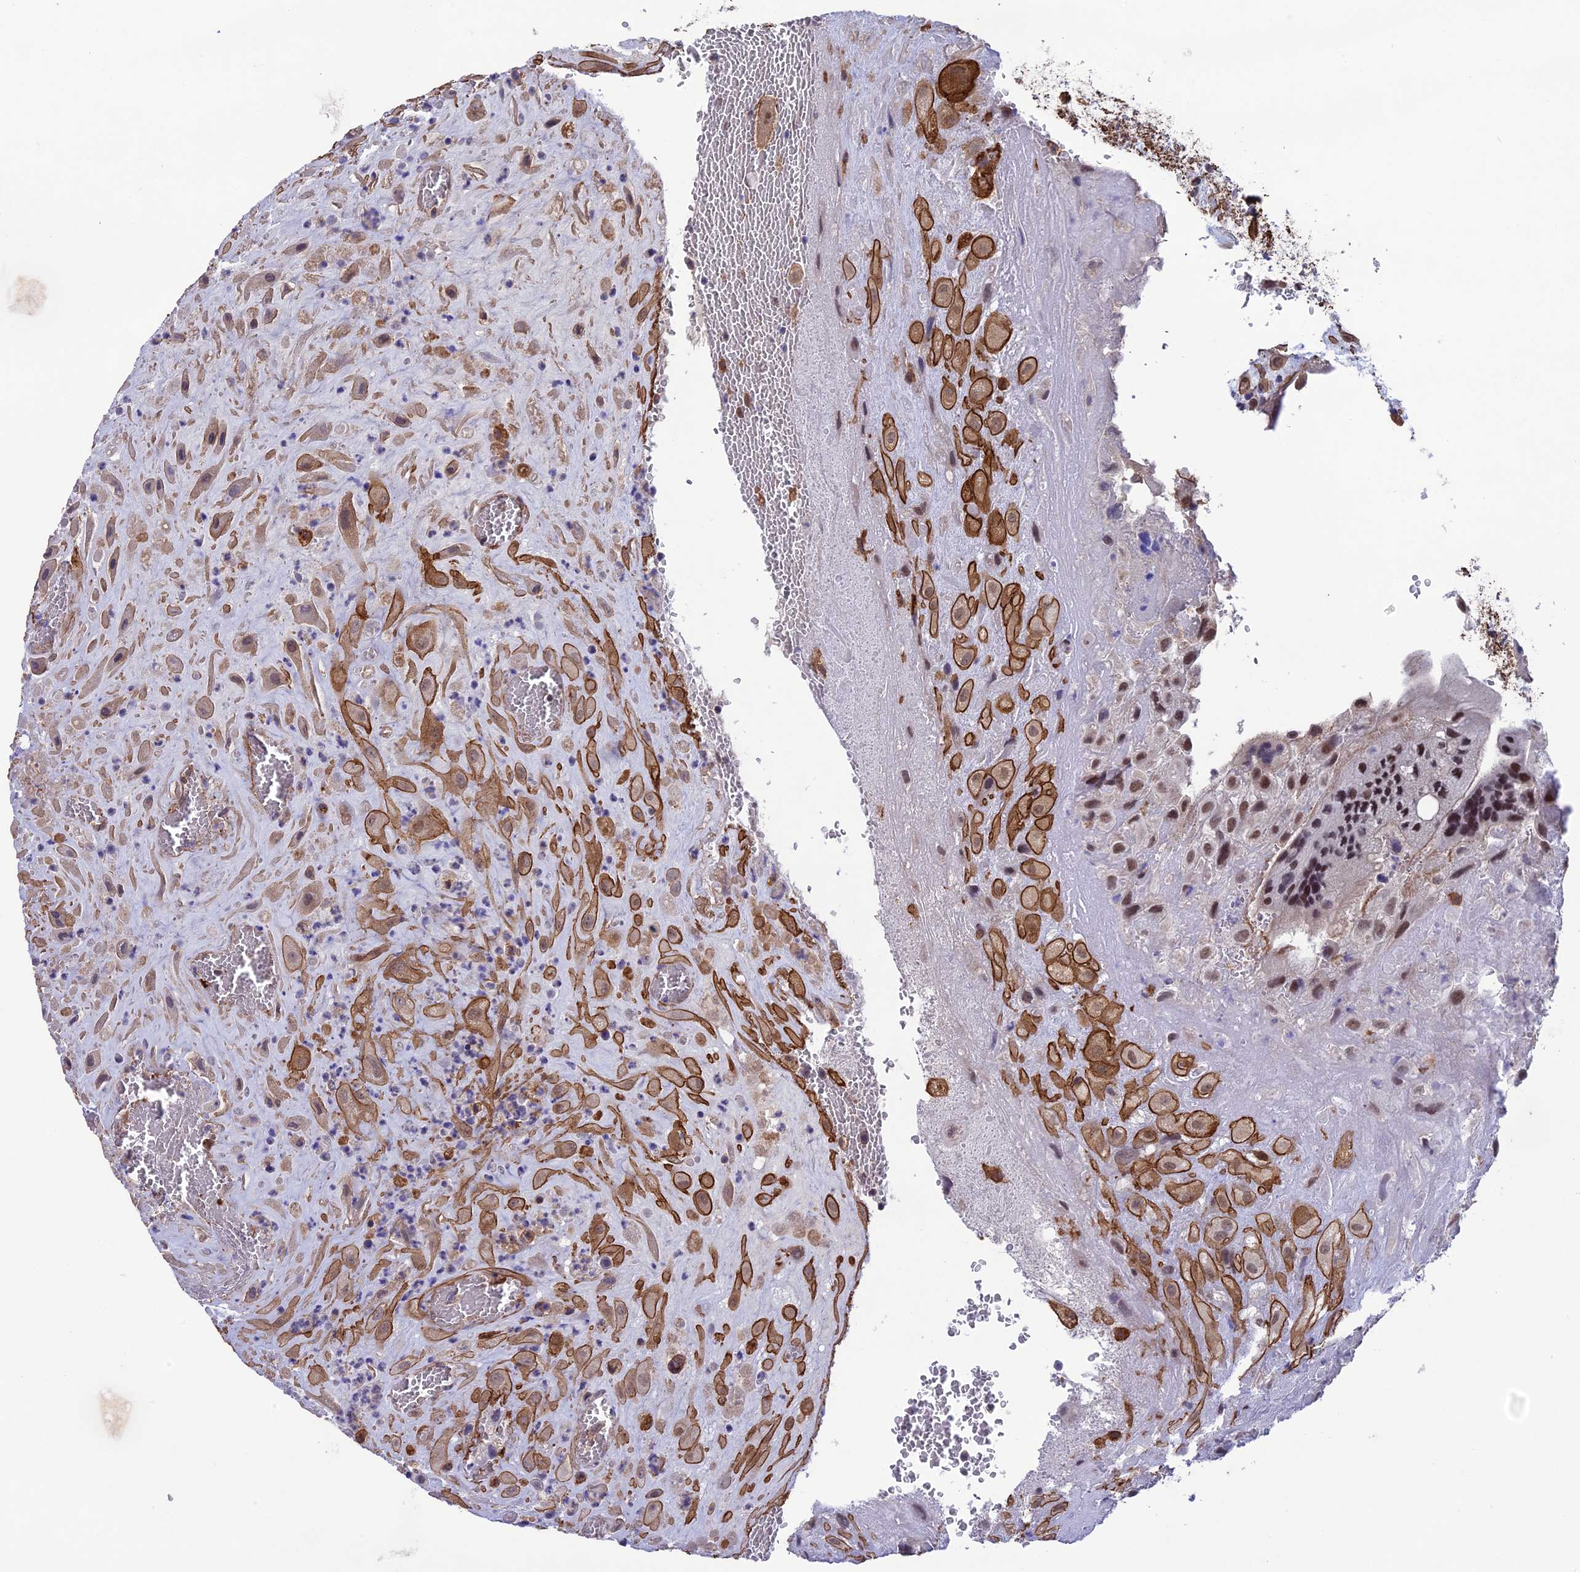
{"staining": {"intensity": "strong", "quantity": "25%-75%", "location": "cytoplasmic/membranous"}, "tissue": "placenta", "cell_type": "Decidual cells", "image_type": "normal", "snomed": [{"axis": "morphology", "description": "Normal tissue, NOS"}, {"axis": "topography", "description": "Placenta"}], "caption": "High-power microscopy captured an immunohistochemistry (IHC) image of normal placenta, revealing strong cytoplasmic/membranous expression in approximately 25%-75% of decidual cells.", "gene": "TNS1", "patient": {"sex": "female", "age": 35}}